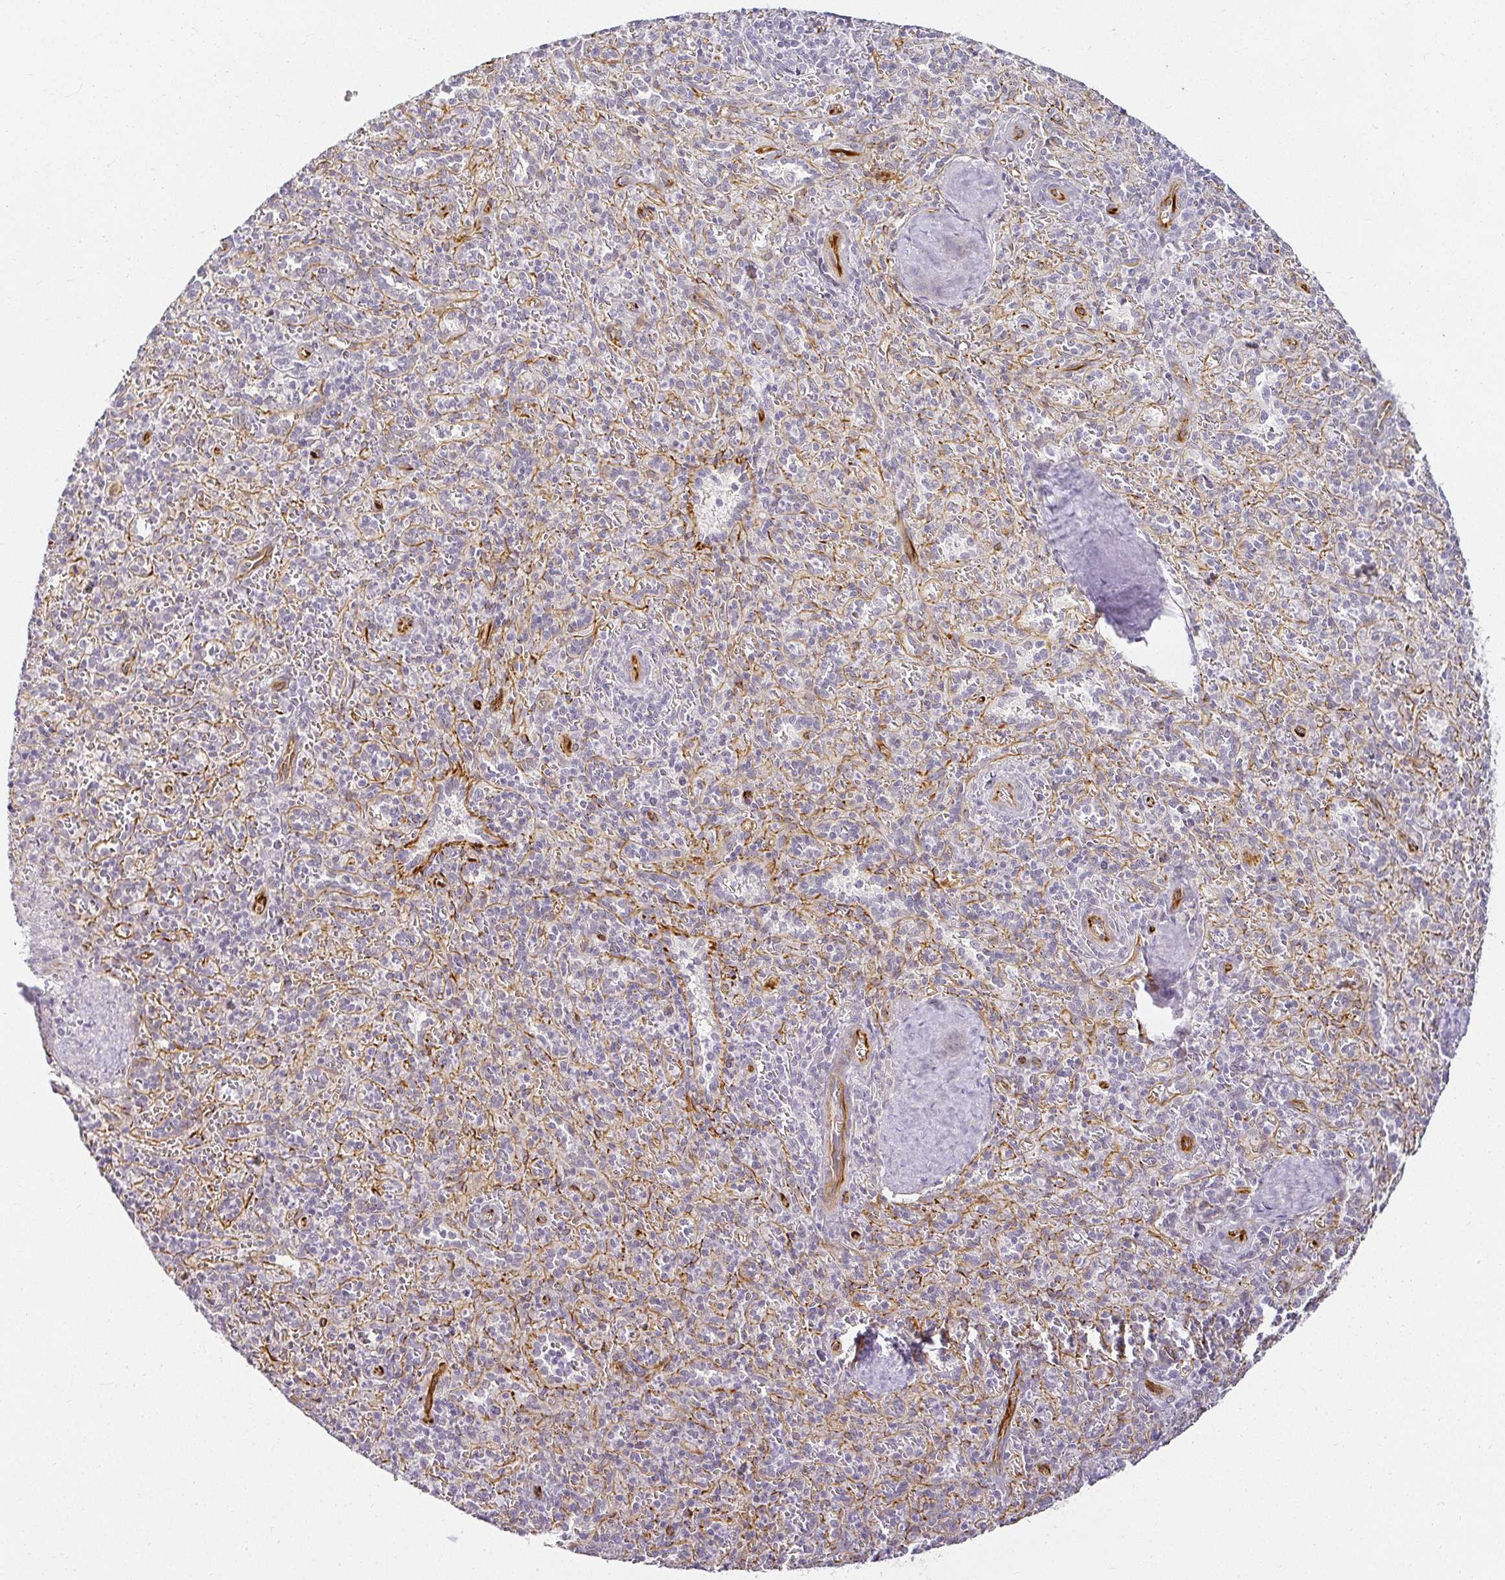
{"staining": {"intensity": "negative", "quantity": "none", "location": "none"}, "tissue": "spleen", "cell_type": "Cells in red pulp", "image_type": "normal", "snomed": [{"axis": "morphology", "description": "Normal tissue, NOS"}, {"axis": "topography", "description": "Spleen"}], "caption": "Immunohistochemistry of benign spleen displays no expression in cells in red pulp. Brightfield microscopy of immunohistochemistry (IHC) stained with DAB (brown) and hematoxylin (blue), captured at high magnification.", "gene": "ACAN", "patient": {"sex": "female", "age": 70}}